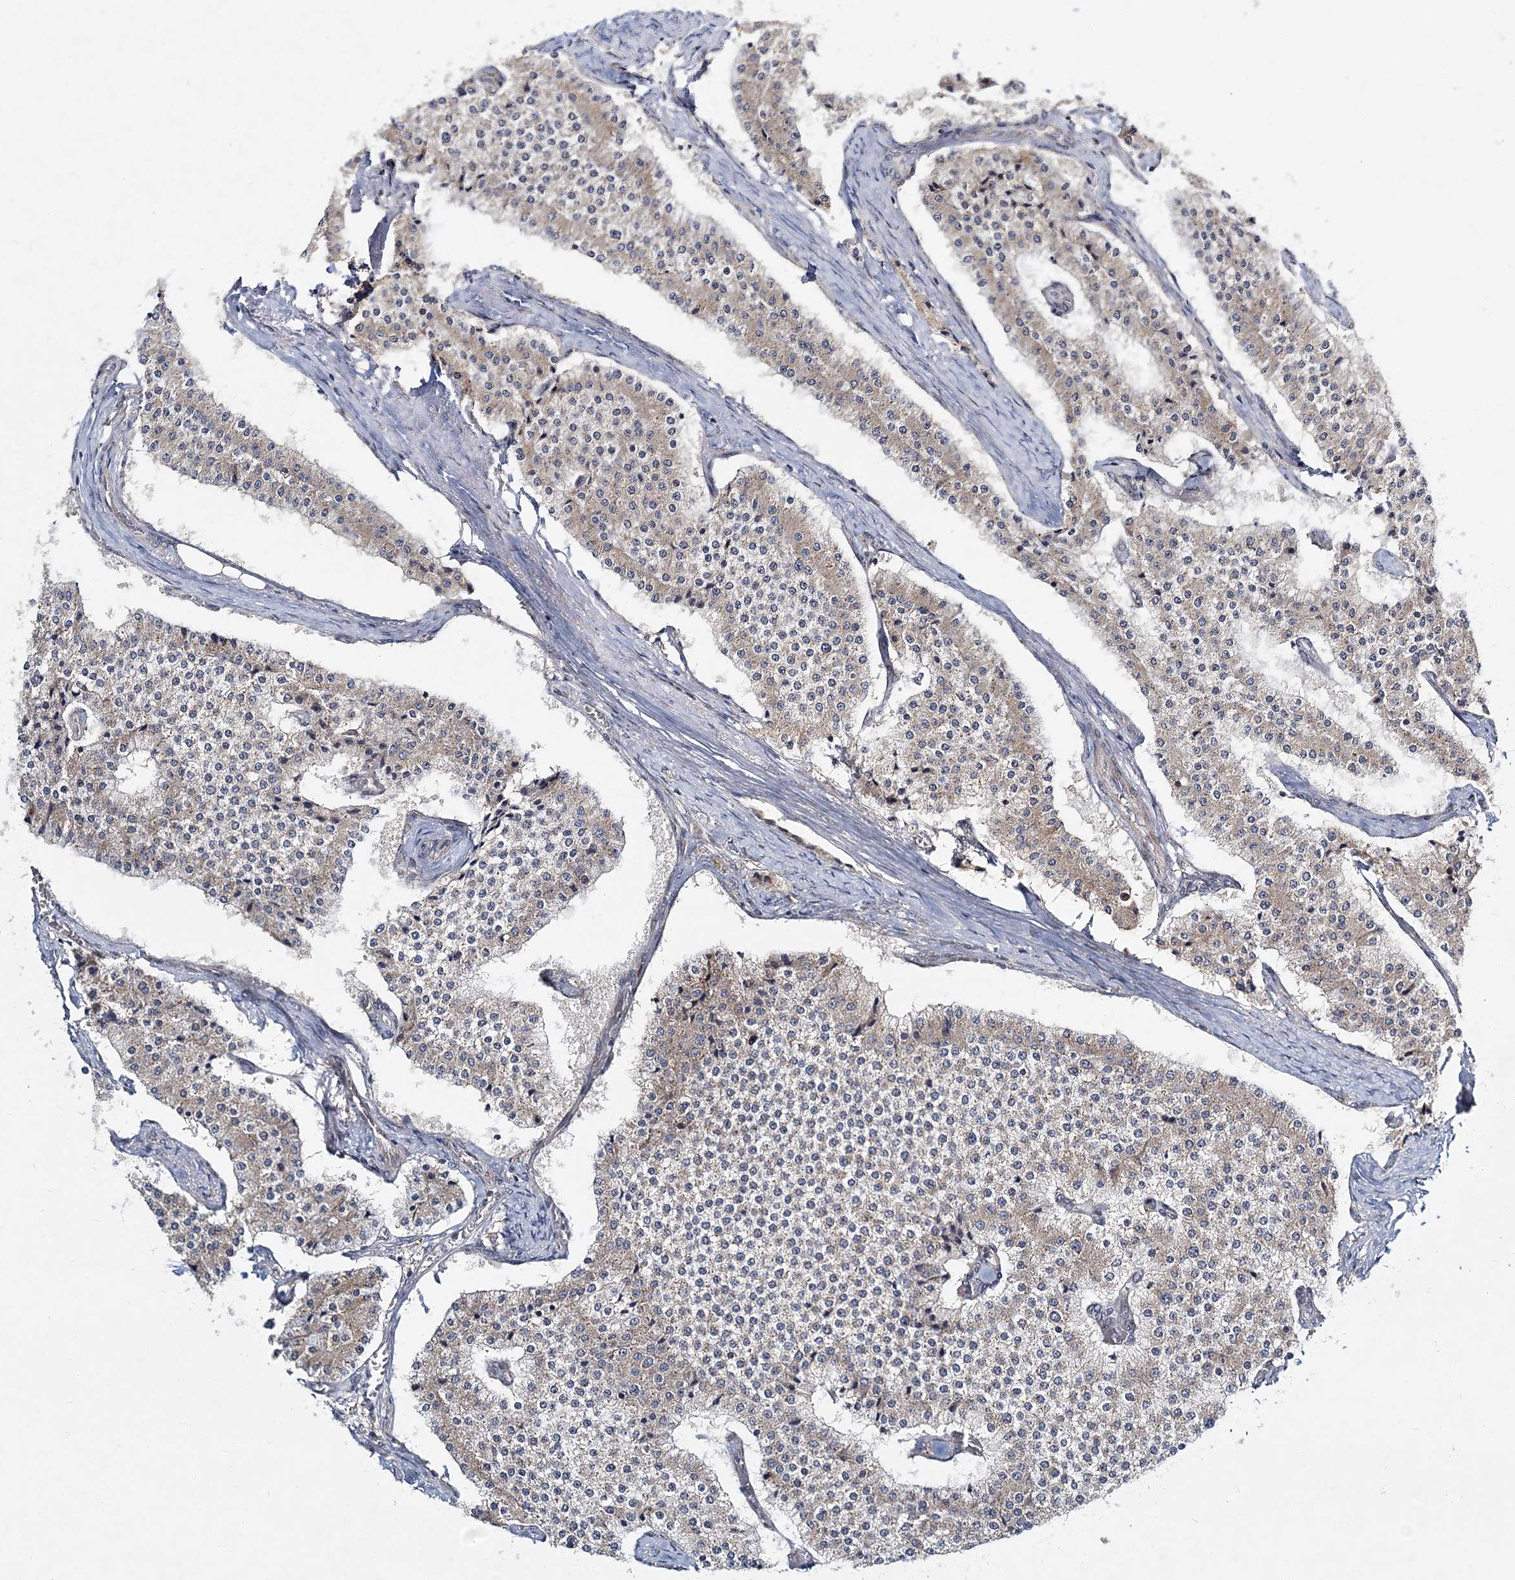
{"staining": {"intensity": "weak", "quantity": "<25%", "location": "cytoplasmic/membranous"}, "tissue": "carcinoid", "cell_type": "Tumor cells", "image_type": "cancer", "snomed": [{"axis": "morphology", "description": "Carcinoid, malignant, NOS"}, {"axis": "topography", "description": "Colon"}], "caption": "The immunohistochemistry histopathology image has no significant positivity in tumor cells of malignant carcinoid tissue. (Stains: DAB (3,3'-diaminobenzidine) immunohistochemistry (IHC) with hematoxylin counter stain, Microscopy: brightfield microscopy at high magnification).", "gene": "NBAS", "patient": {"sex": "female", "age": 52}}